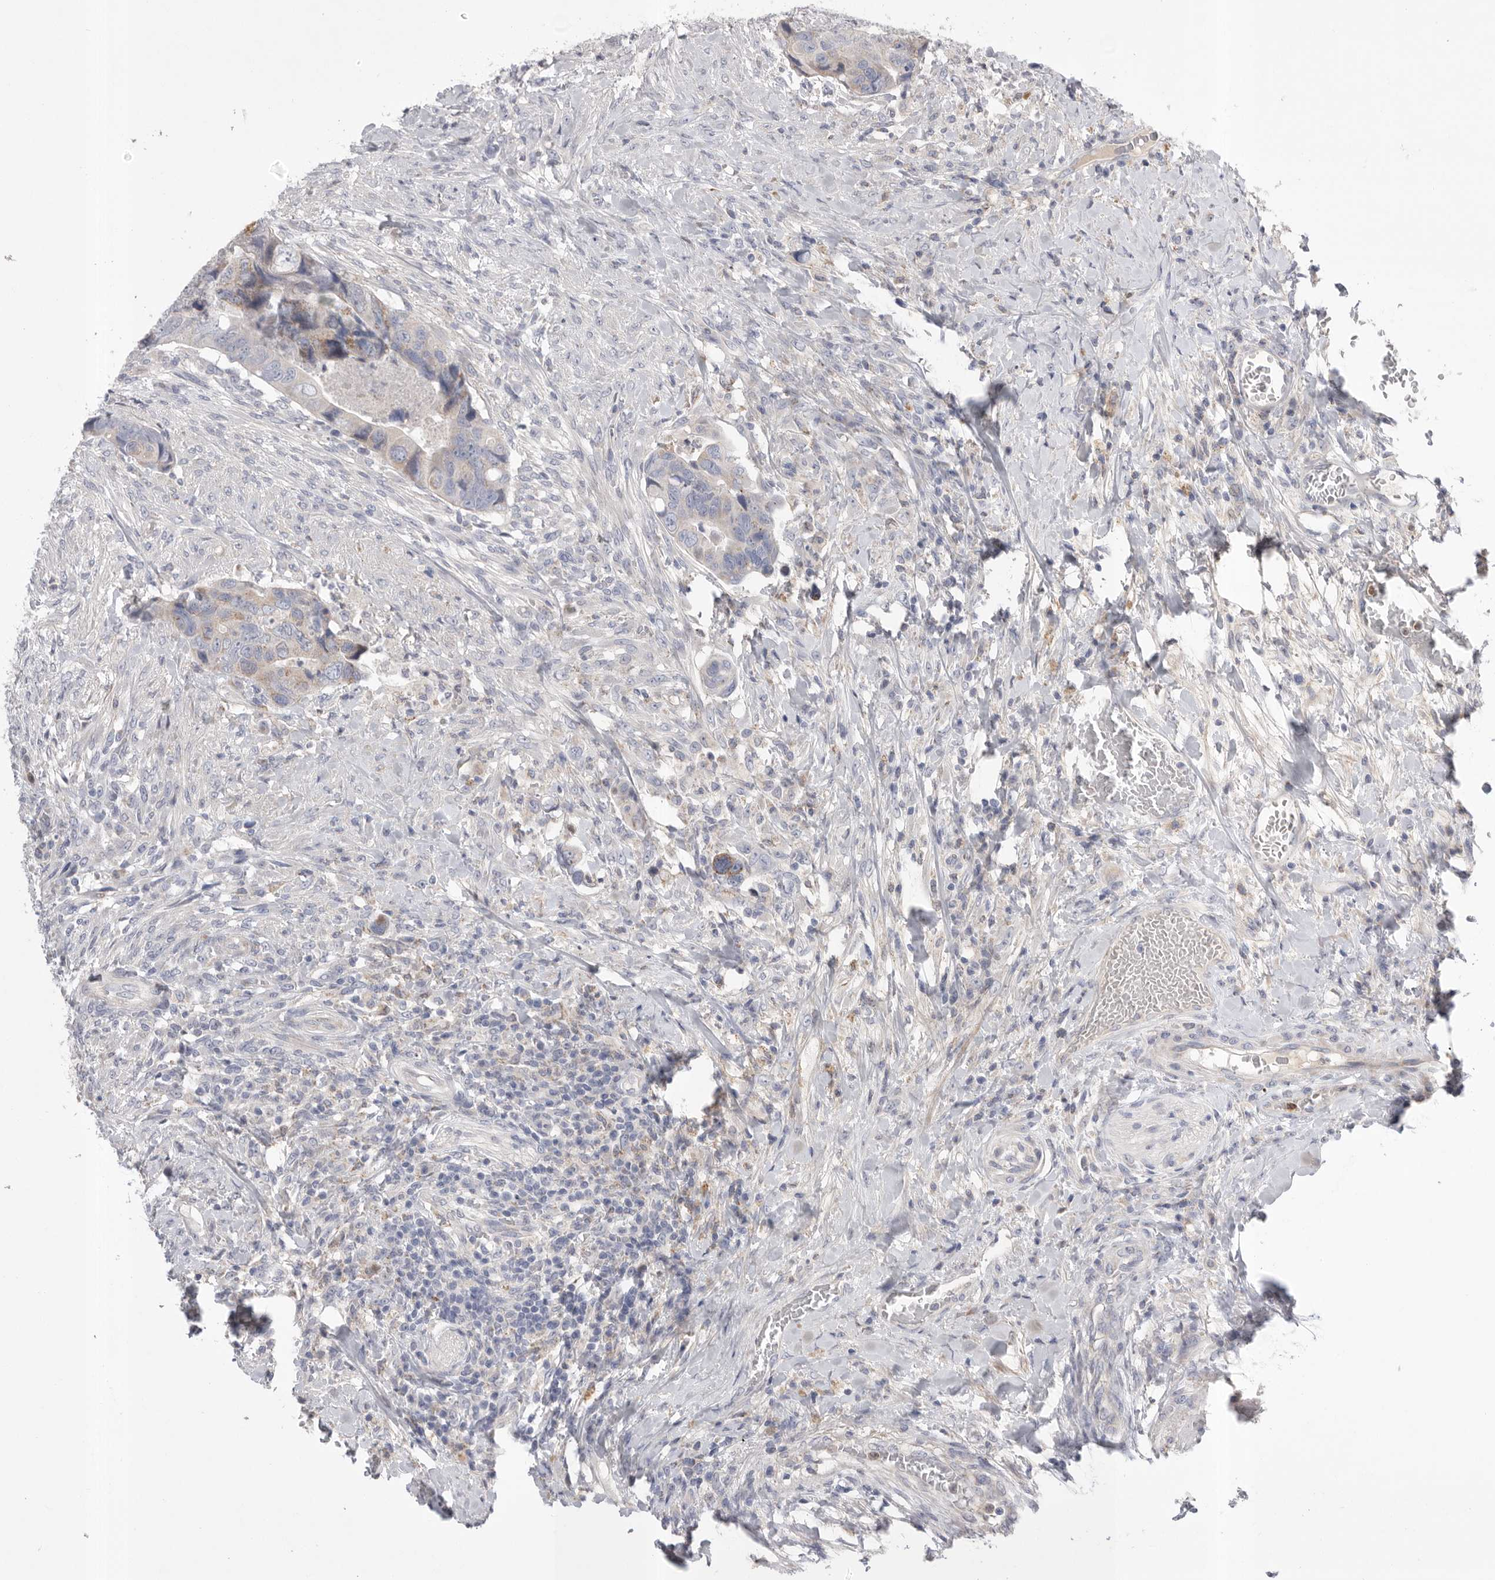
{"staining": {"intensity": "weak", "quantity": "<25%", "location": "cytoplasmic/membranous"}, "tissue": "colorectal cancer", "cell_type": "Tumor cells", "image_type": "cancer", "snomed": [{"axis": "morphology", "description": "Adenocarcinoma, NOS"}, {"axis": "topography", "description": "Rectum"}], "caption": "There is no significant positivity in tumor cells of colorectal adenocarcinoma.", "gene": "CCDC126", "patient": {"sex": "male", "age": 63}}